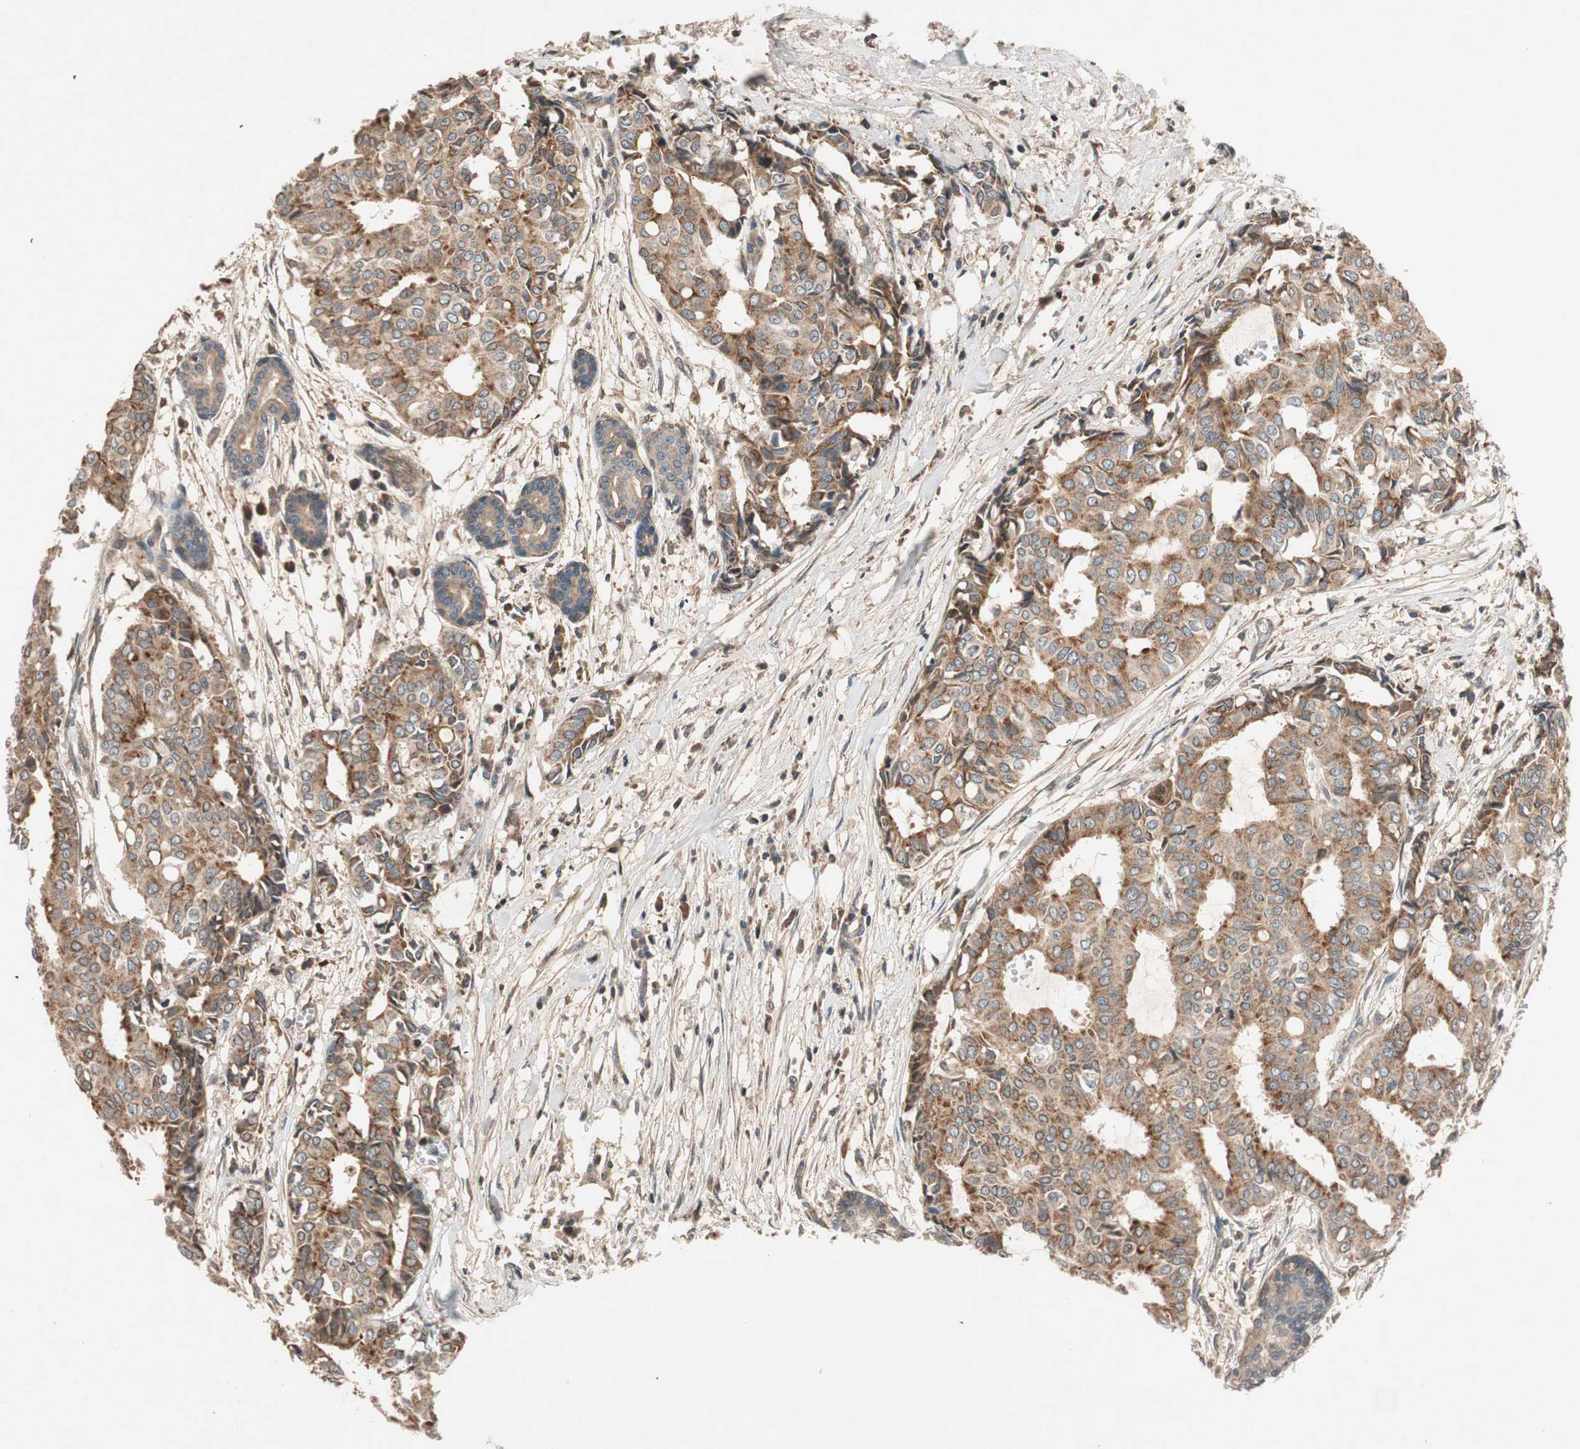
{"staining": {"intensity": "moderate", "quantity": ">75%", "location": "cytoplasmic/membranous"}, "tissue": "head and neck cancer", "cell_type": "Tumor cells", "image_type": "cancer", "snomed": [{"axis": "morphology", "description": "Adenocarcinoma, NOS"}, {"axis": "topography", "description": "Salivary gland"}, {"axis": "topography", "description": "Head-Neck"}], "caption": "Immunohistochemistry (IHC) of head and neck cancer (adenocarcinoma) demonstrates medium levels of moderate cytoplasmic/membranous expression in about >75% of tumor cells.", "gene": "GCLM", "patient": {"sex": "female", "age": 59}}